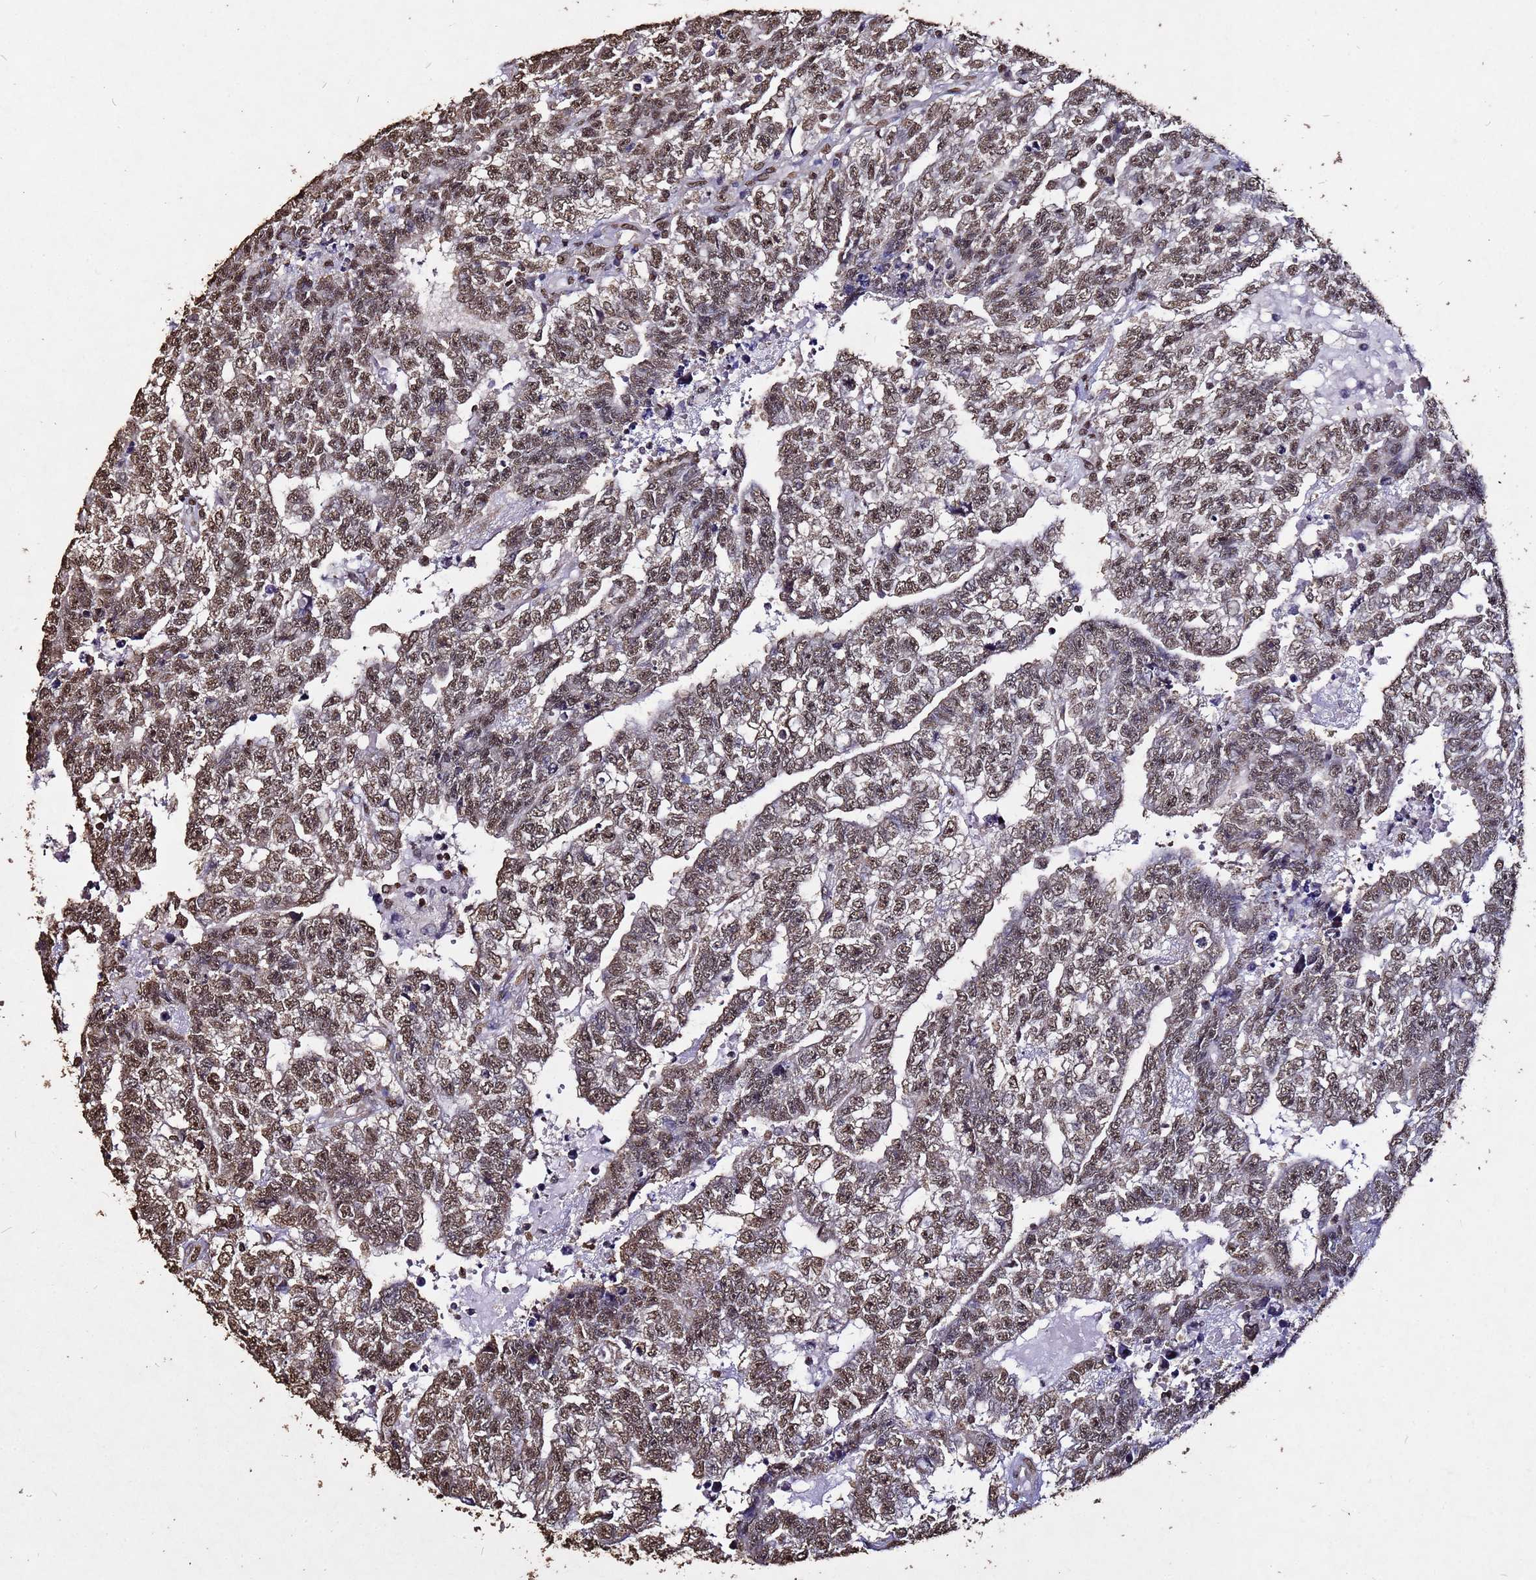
{"staining": {"intensity": "moderate", "quantity": ">75%", "location": "nuclear"}, "tissue": "testis cancer", "cell_type": "Tumor cells", "image_type": "cancer", "snomed": [{"axis": "morphology", "description": "Carcinoma, Embryonal, NOS"}, {"axis": "topography", "description": "Testis"}], "caption": "Immunohistochemical staining of human testis embryonal carcinoma demonstrates medium levels of moderate nuclear staining in about >75% of tumor cells. Ihc stains the protein of interest in brown and the nuclei are stained blue.", "gene": "MYOCD", "patient": {"sex": "male", "age": 25}}